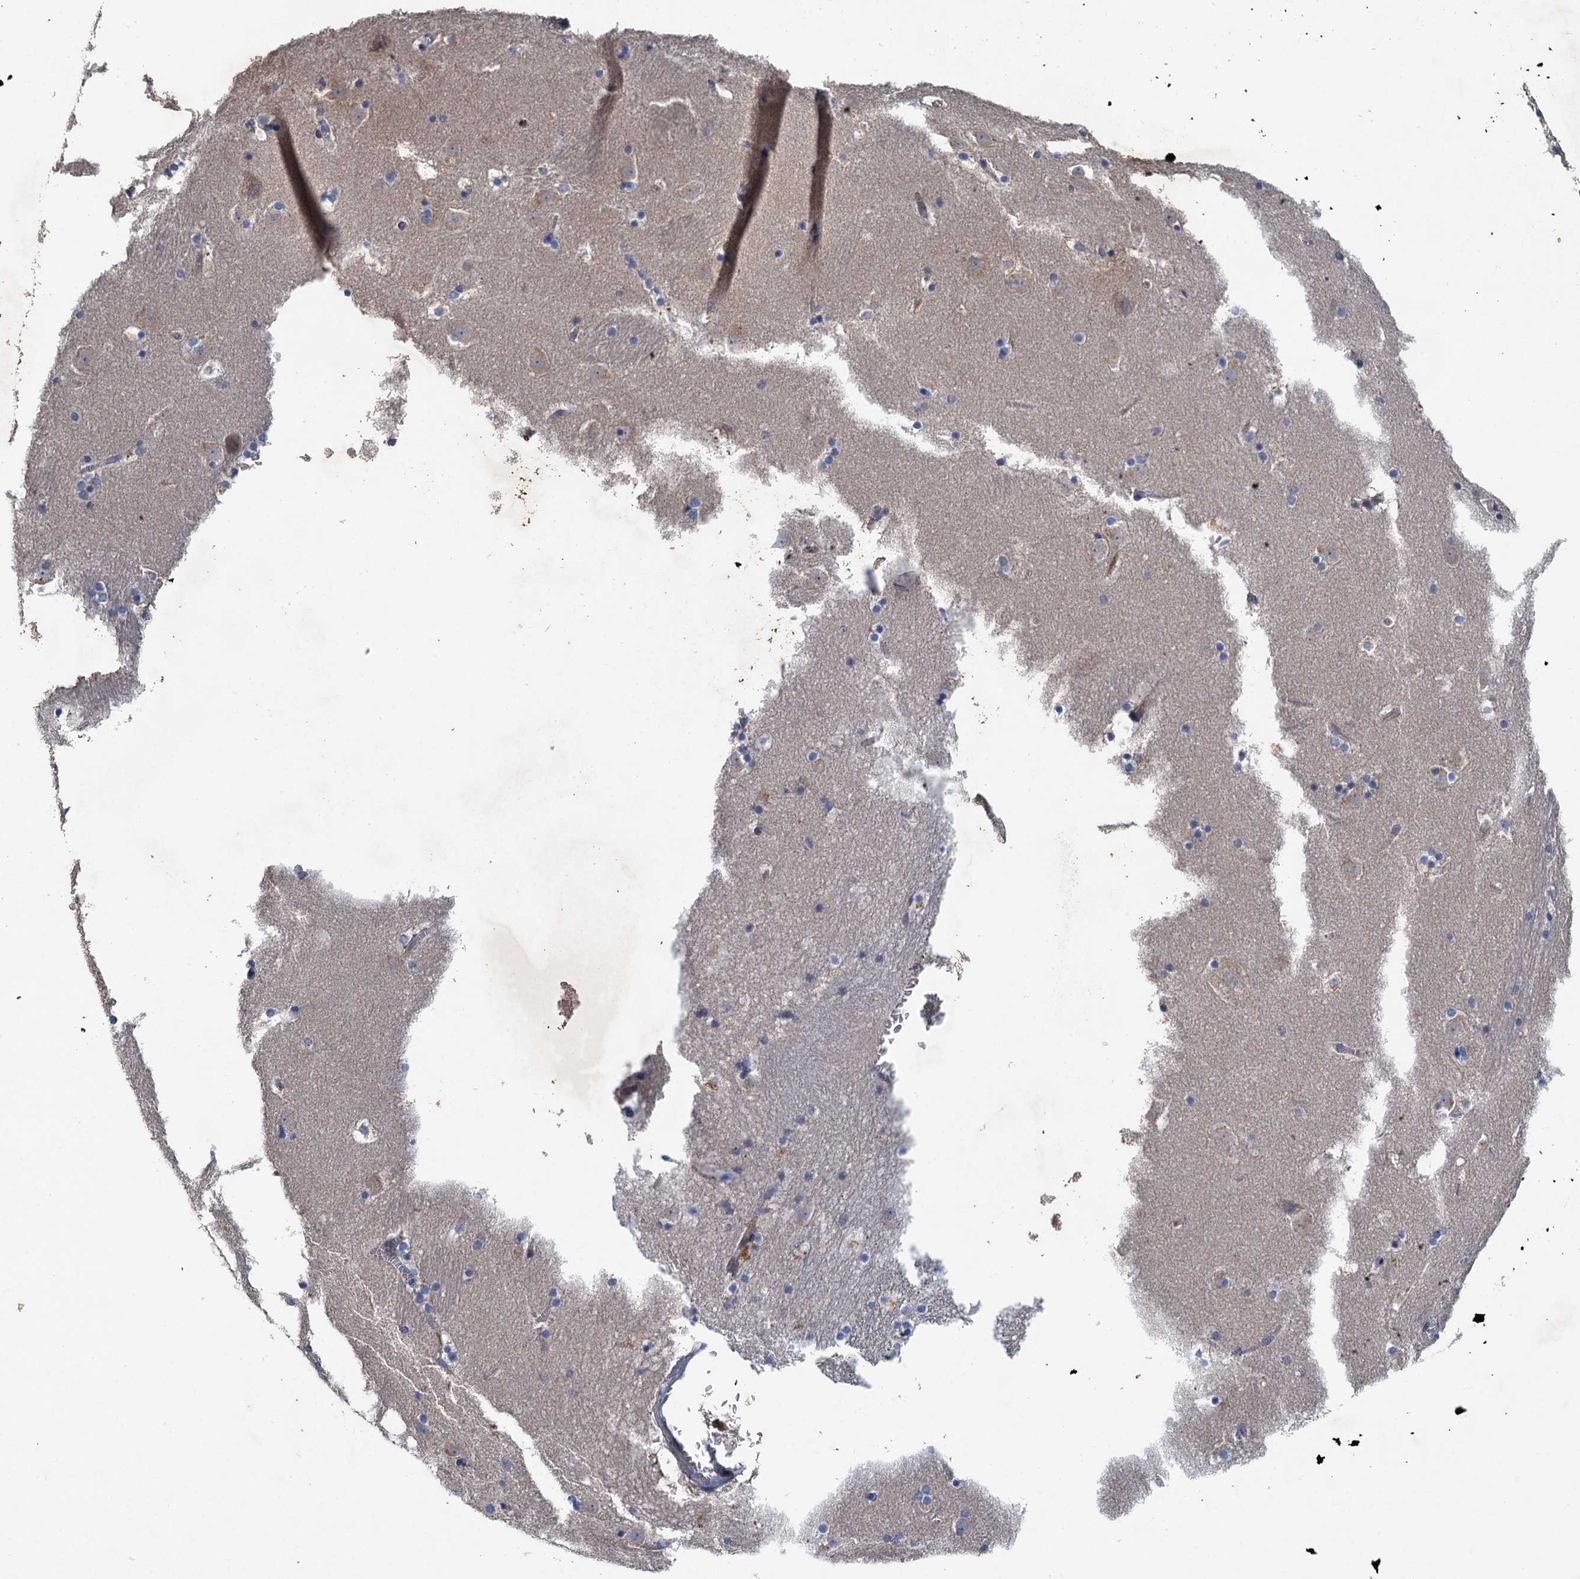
{"staining": {"intensity": "negative", "quantity": "none", "location": "none"}, "tissue": "caudate", "cell_type": "Glial cells", "image_type": "normal", "snomed": [{"axis": "morphology", "description": "Normal tissue, NOS"}, {"axis": "topography", "description": "Lateral ventricle wall"}], "caption": "A photomicrograph of human caudate is negative for staining in glial cells. (DAB (3,3'-diaminobenzidine) immunohistochemistry, high magnification).", "gene": "TPCN1", "patient": {"sex": "male", "age": 45}}